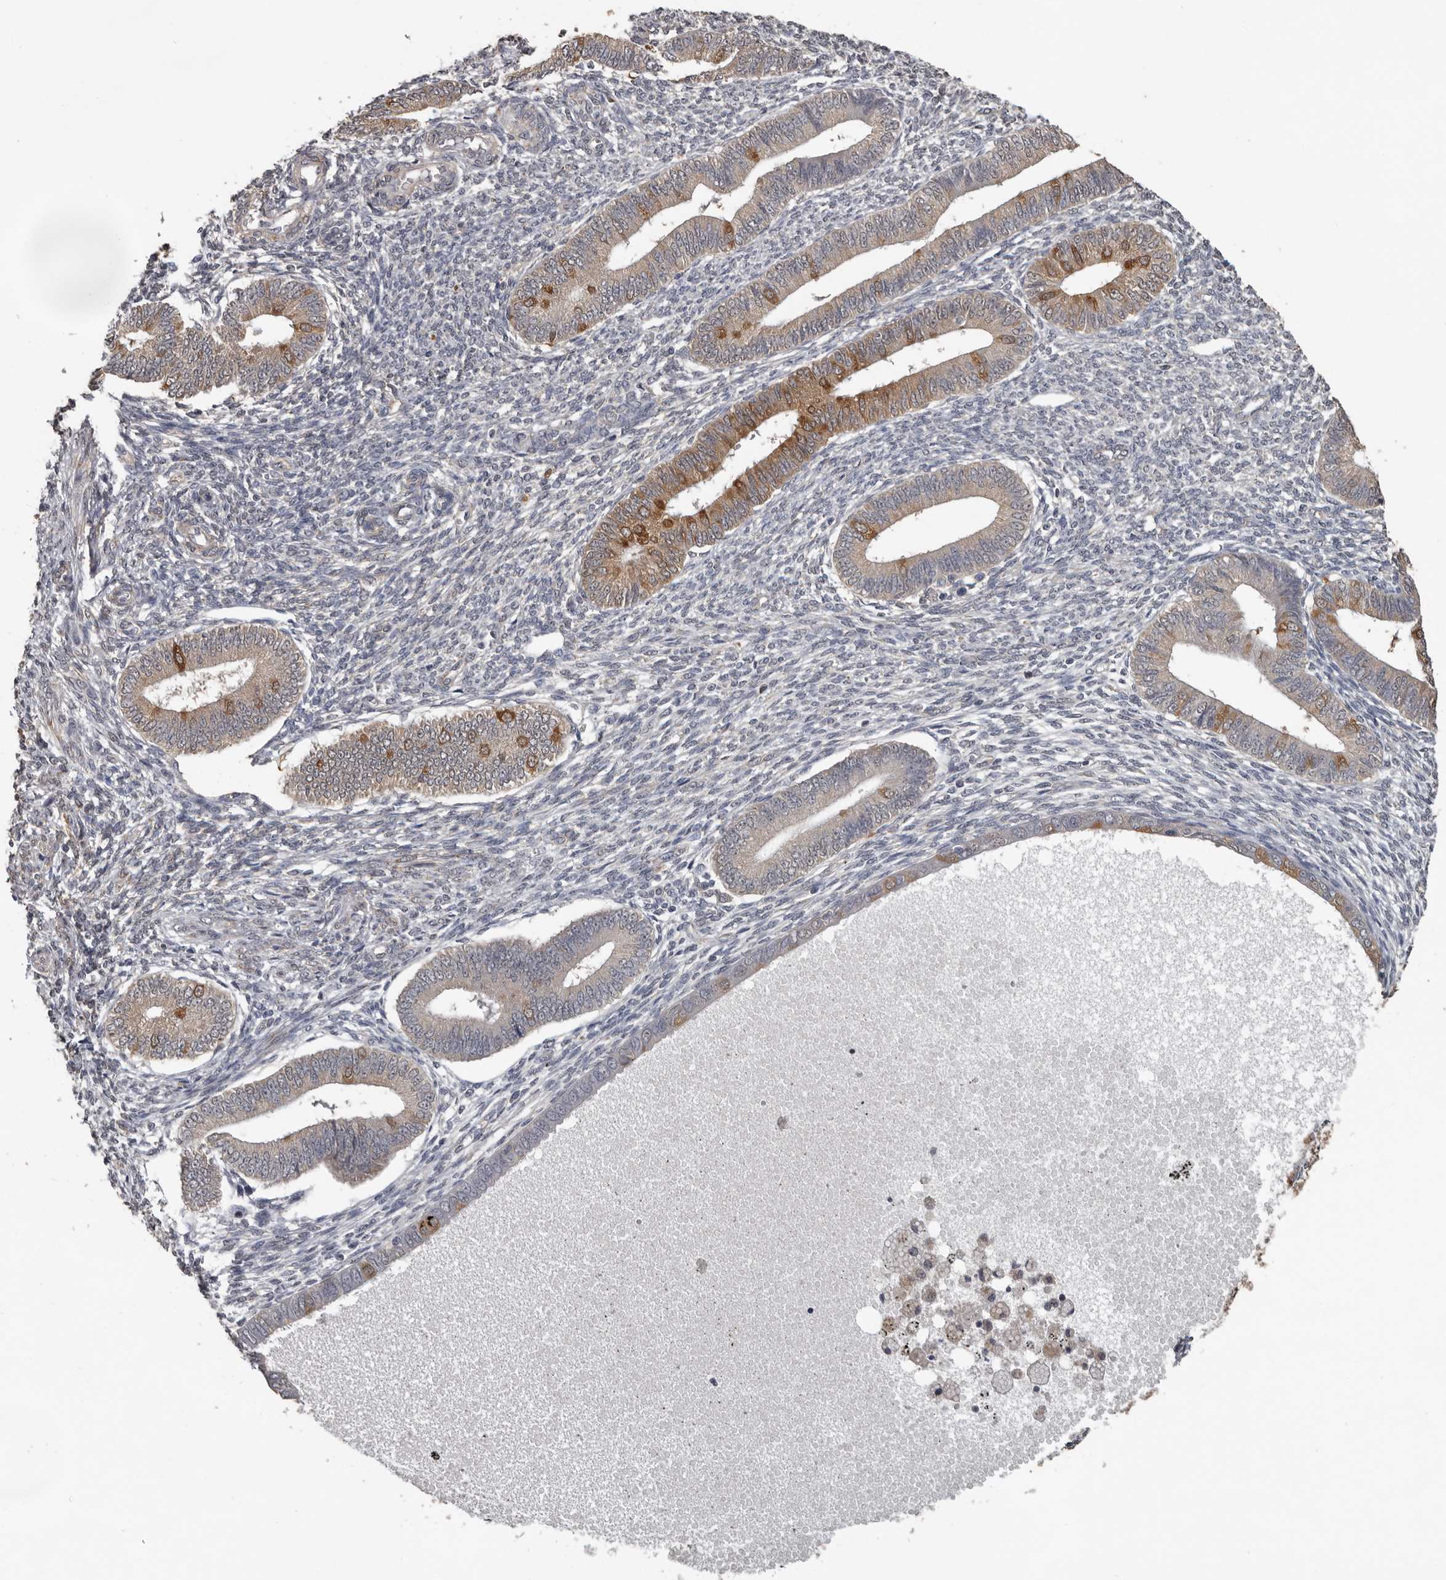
{"staining": {"intensity": "negative", "quantity": "none", "location": "none"}, "tissue": "endometrium", "cell_type": "Cells in endometrial stroma", "image_type": "normal", "snomed": [{"axis": "morphology", "description": "Normal tissue, NOS"}, {"axis": "topography", "description": "Endometrium"}], "caption": "This micrograph is of normal endometrium stained with immunohistochemistry to label a protein in brown with the nuclei are counter-stained blue. There is no positivity in cells in endometrial stroma.", "gene": "MTF1", "patient": {"sex": "female", "age": 46}}